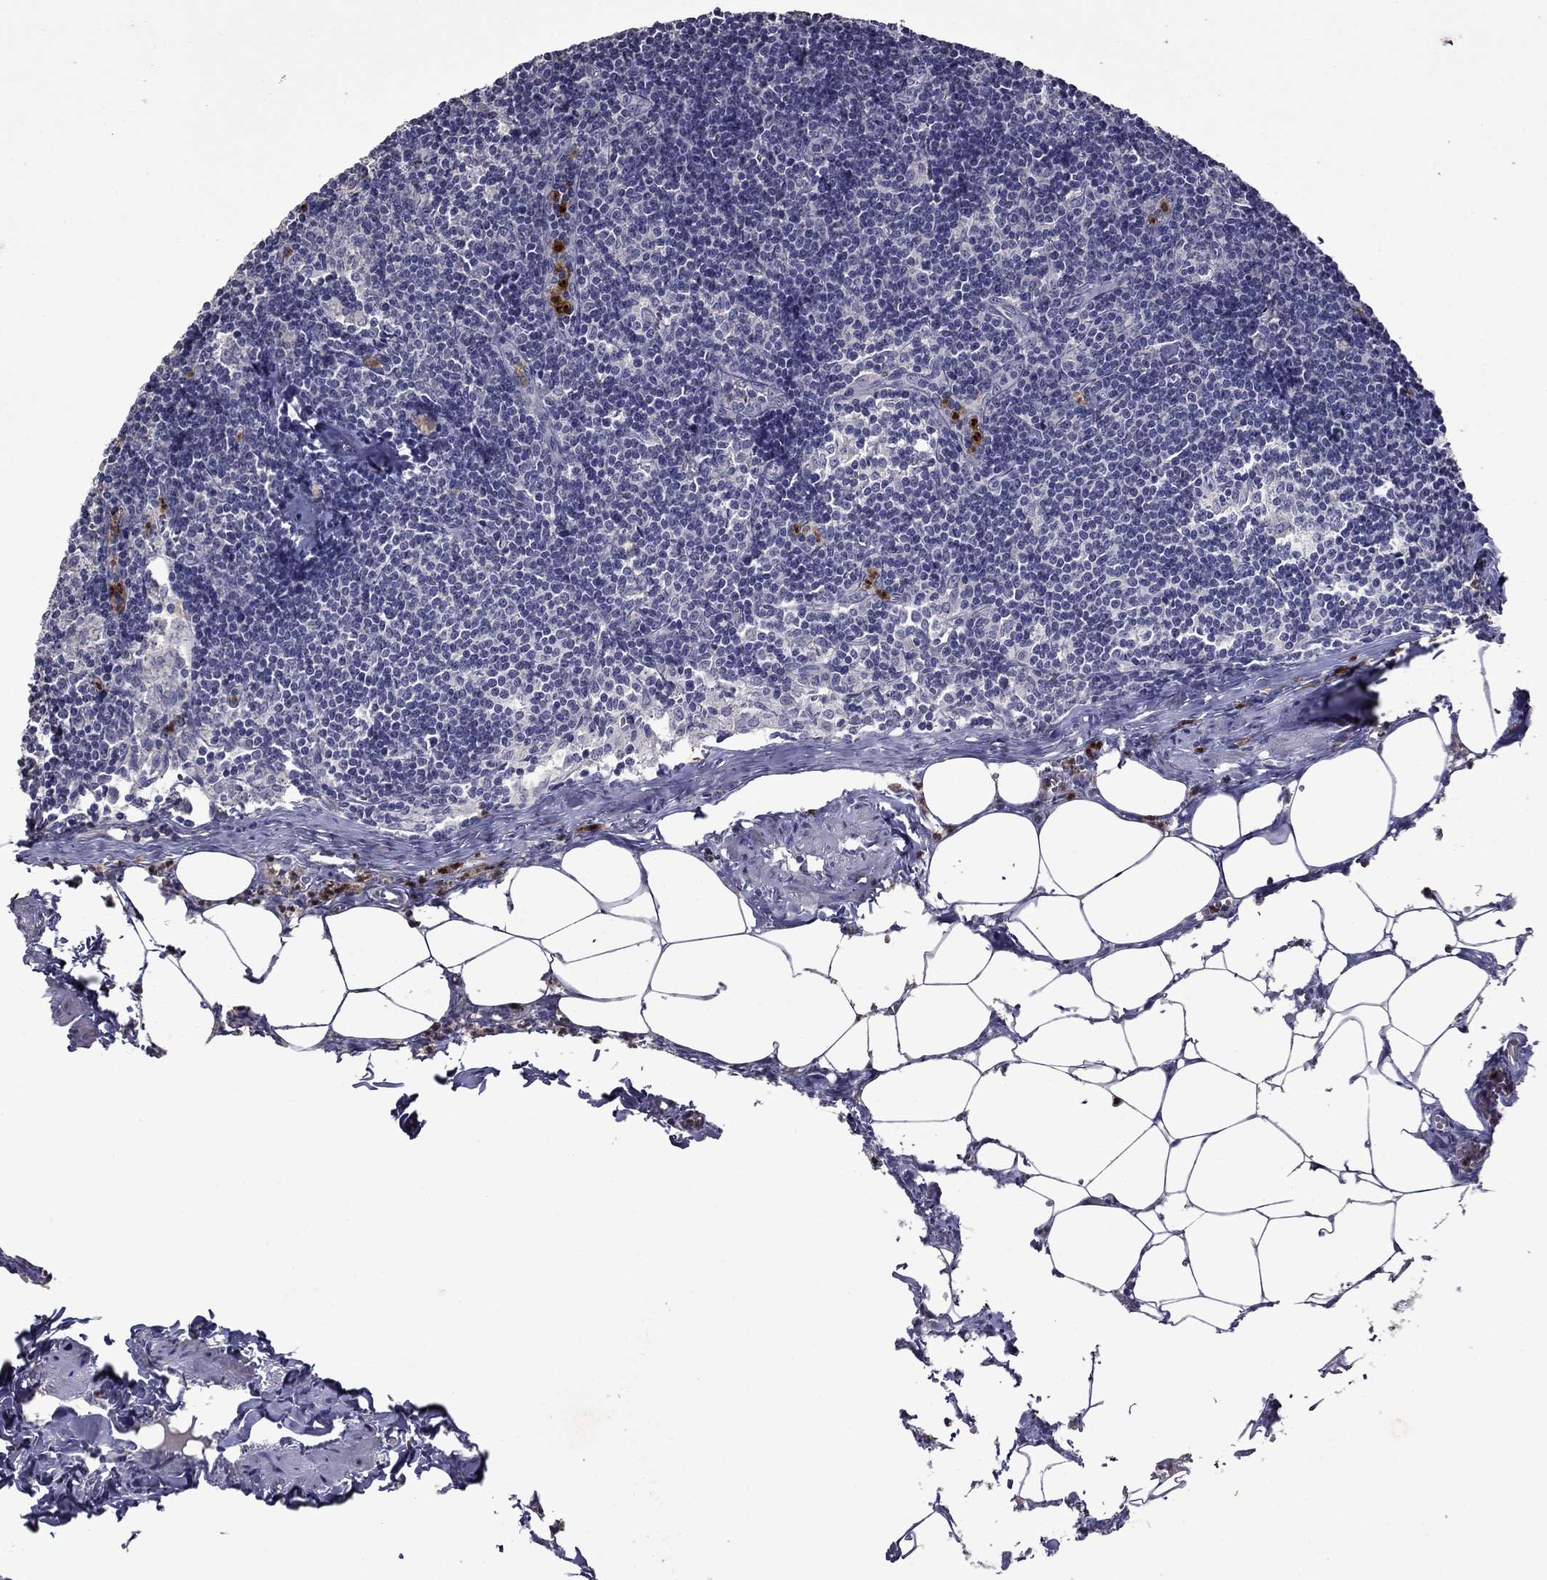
{"staining": {"intensity": "strong", "quantity": "<25%", "location": "cytoplasmic/membranous,nuclear"}, "tissue": "lymph node", "cell_type": "Non-germinal center cells", "image_type": "normal", "snomed": [{"axis": "morphology", "description": "Normal tissue, NOS"}, {"axis": "topography", "description": "Lymph node"}], "caption": "Immunohistochemical staining of benign lymph node displays strong cytoplasmic/membranous,nuclear protein positivity in approximately <25% of non-germinal center cells.", "gene": "IRF5", "patient": {"sex": "female", "age": 51}}